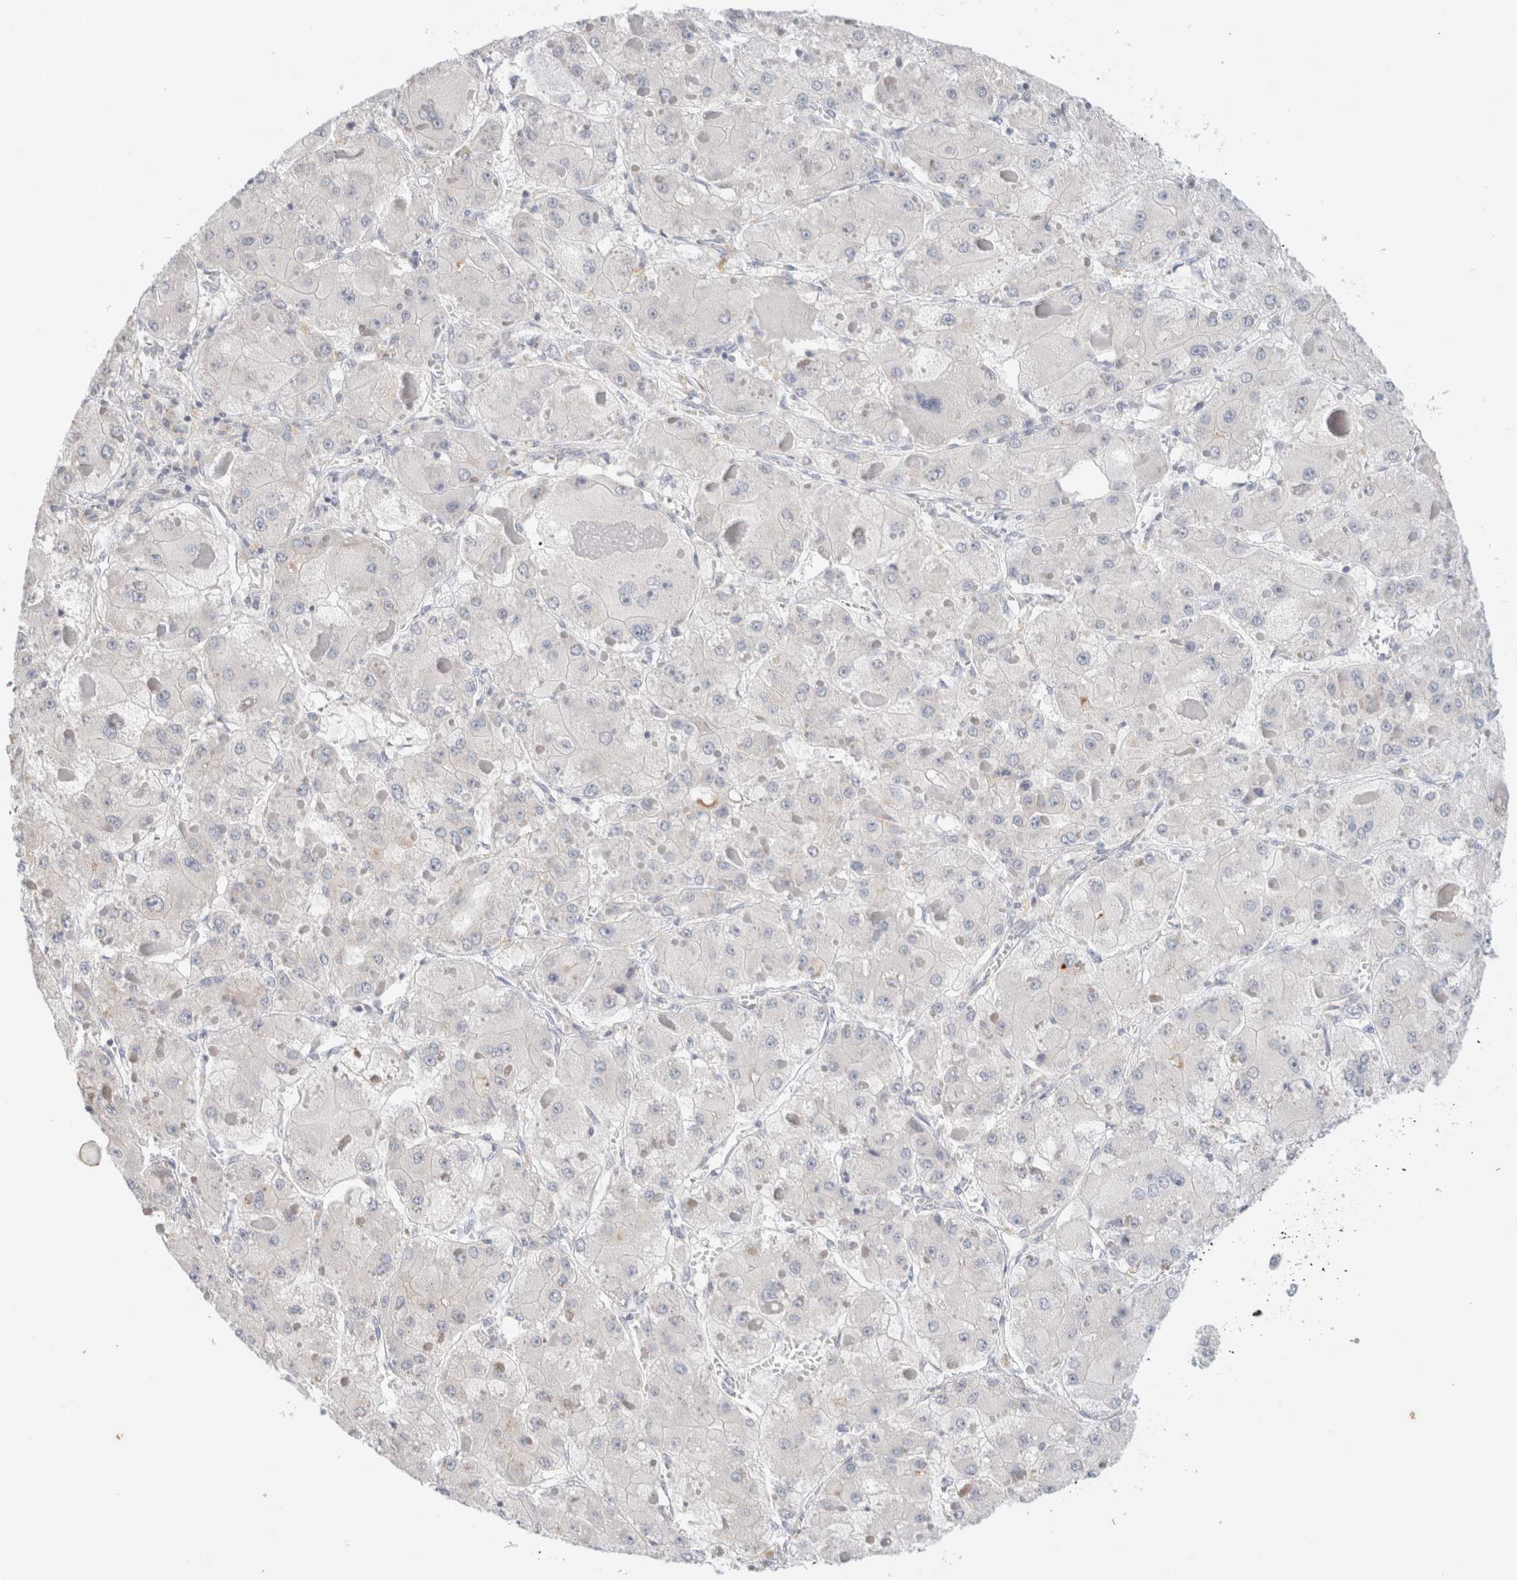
{"staining": {"intensity": "negative", "quantity": "none", "location": "none"}, "tissue": "liver cancer", "cell_type": "Tumor cells", "image_type": "cancer", "snomed": [{"axis": "morphology", "description": "Carcinoma, Hepatocellular, NOS"}, {"axis": "topography", "description": "Liver"}], "caption": "Hepatocellular carcinoma (liver) was stained to show a protein in brown. There is no significant staining in tumor cells.", "gene": "SPRTN", "patient": {"sex": "female", "age": 73}}